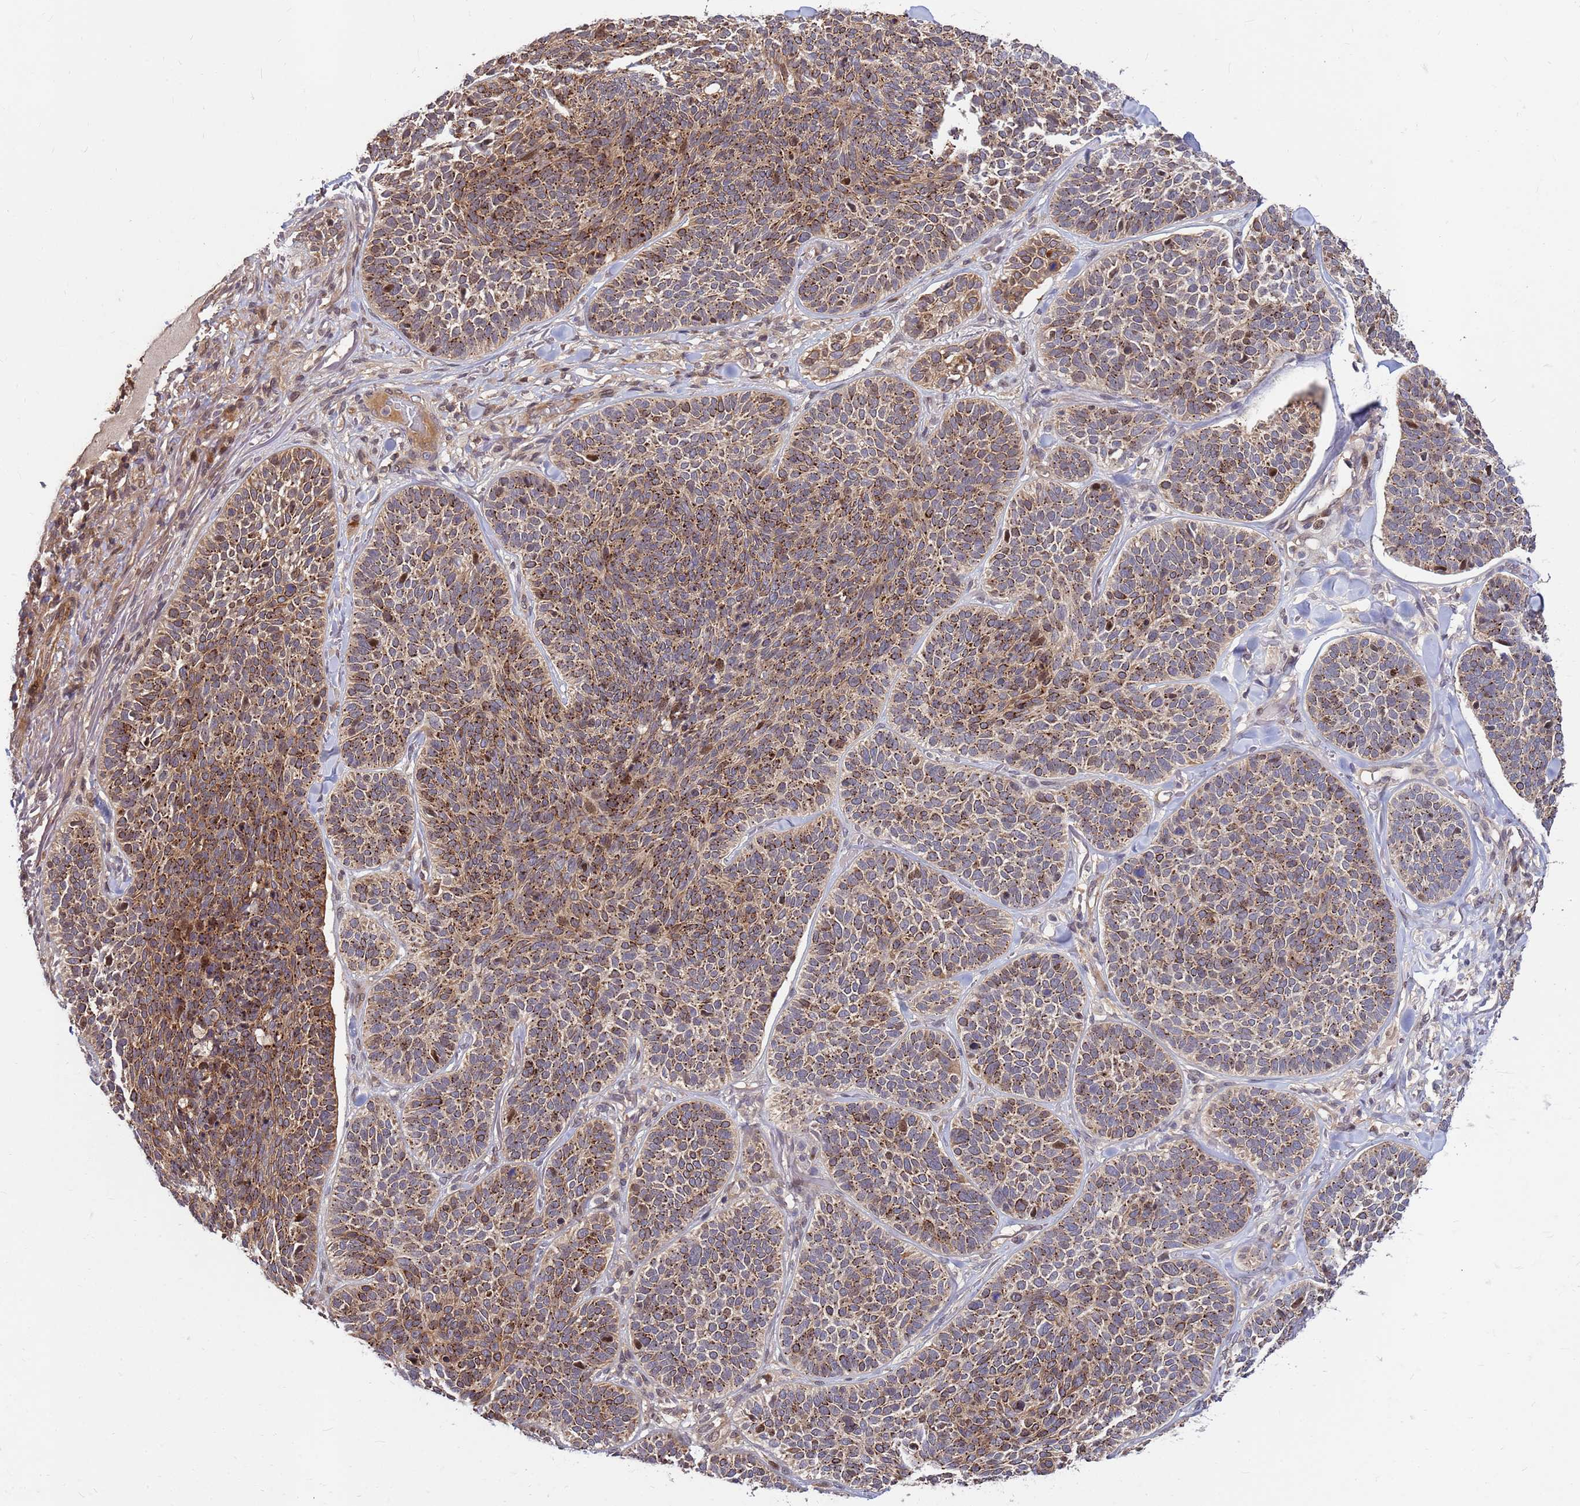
{"staining": {"intensity": "moderate", "quantity": ">75%", "location": "cytoplasmic/membranous"}, "tissue": "skin cancer", "cell_type": "Tumor cells", "image_type": "cancer", "snomed": [{"axis": "morphology", "description": "Basal cell carcinoma"}, {"axis": "topography", "description": "Skin"}], "caption": "A brown stain shows moderate cytoplasmic/membranous expression of a protein in human skin basal cell carcinoma tumor cells.", "gene": "DUS4L", "patient": {"sex": "male", "age": 85}}